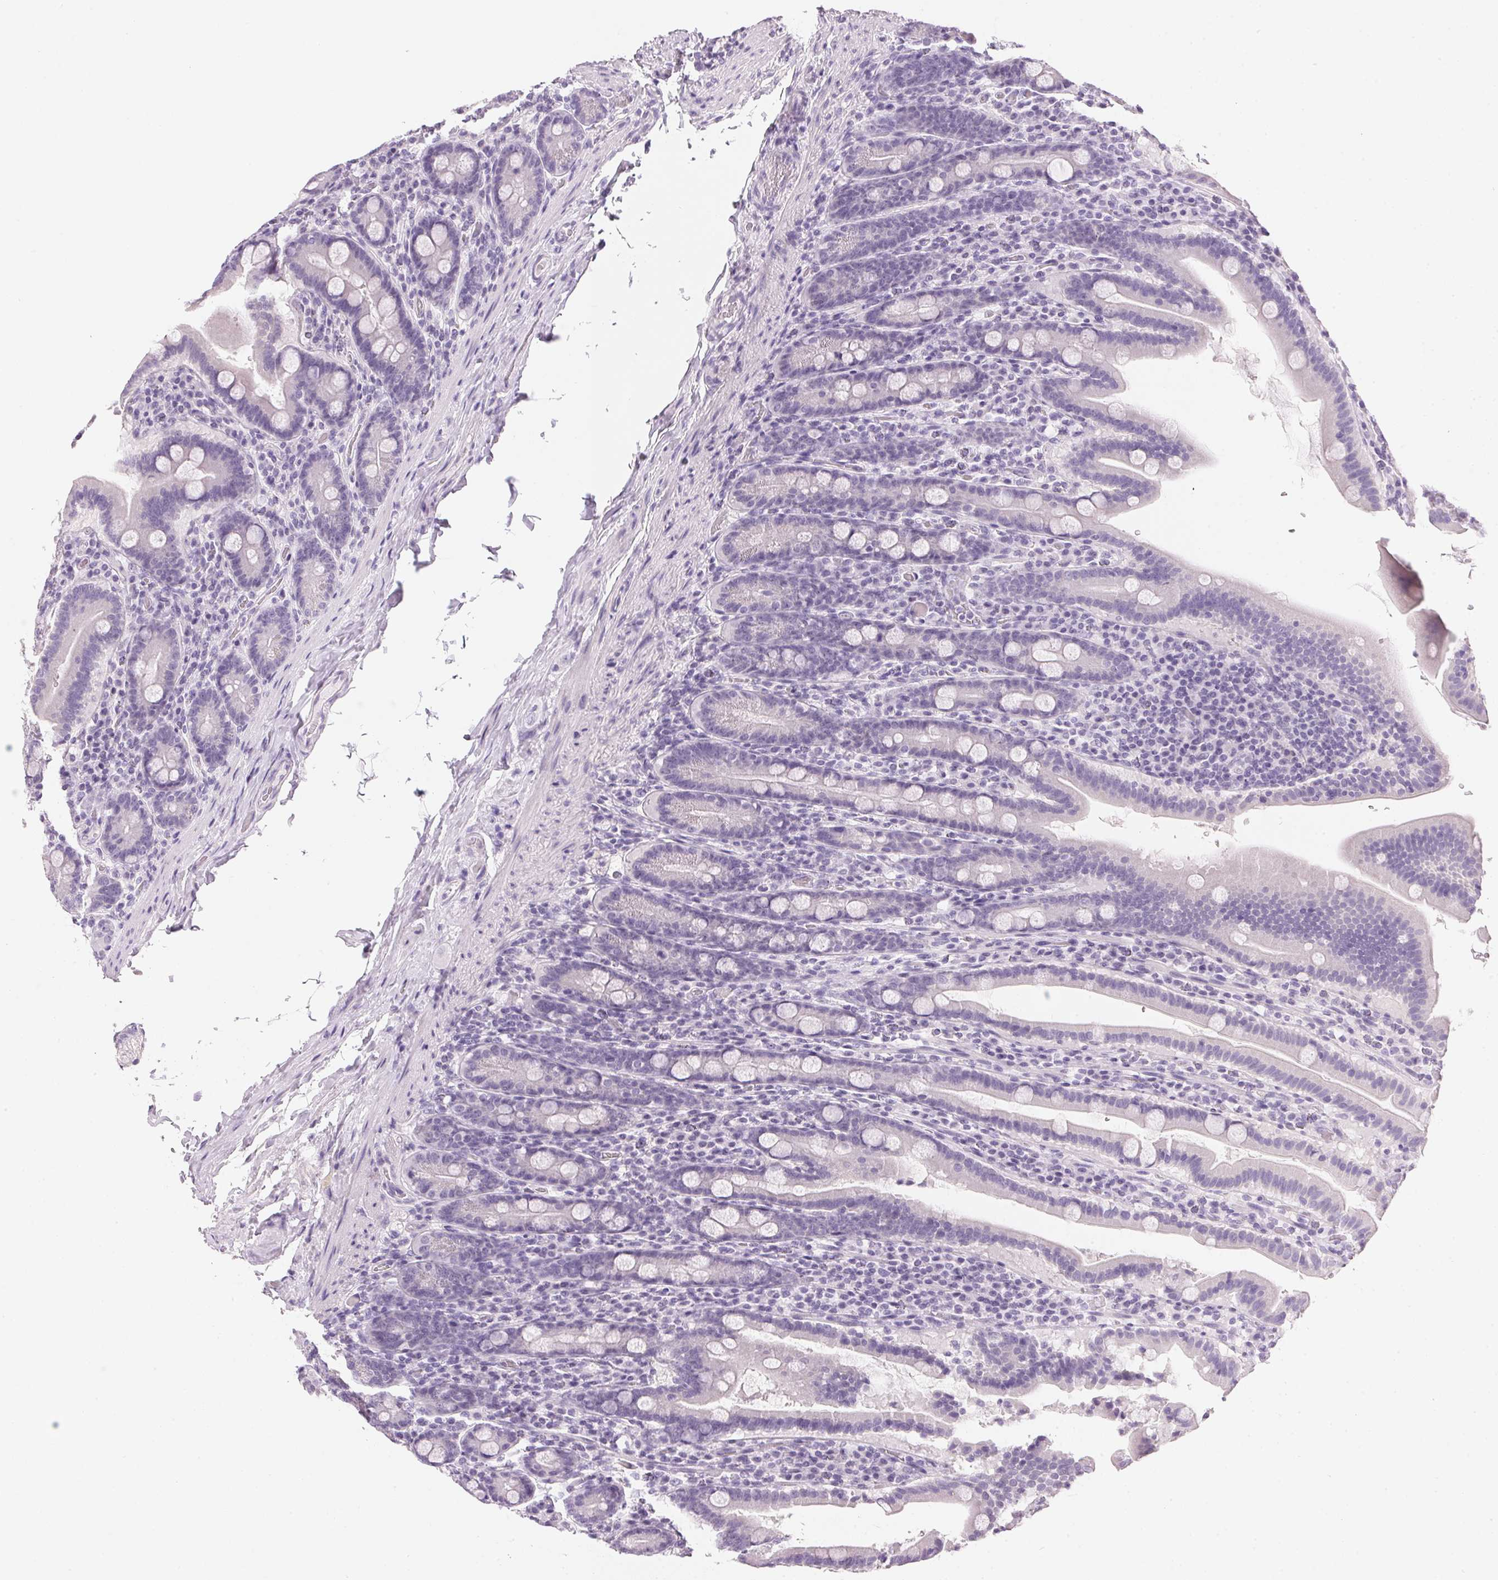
{"staining": {"intensity": "negative", "quantity": "none", "location": "none"}, "tissue": "small intestine", "cell_type": "Glandular cells", "image_type": "normal", "snomed": [{"axis": "morphology", "description": "Normal tissue, NOS"}, {"axis": "topography", "description": "Small intestine"}], "caption": "The immunohistochemistry (IHC) photomicrograph has no significant staining in glandular cells of small intestine.", "gene": "IGFBP1", "patient": {"sex": "male", "age": 26}}